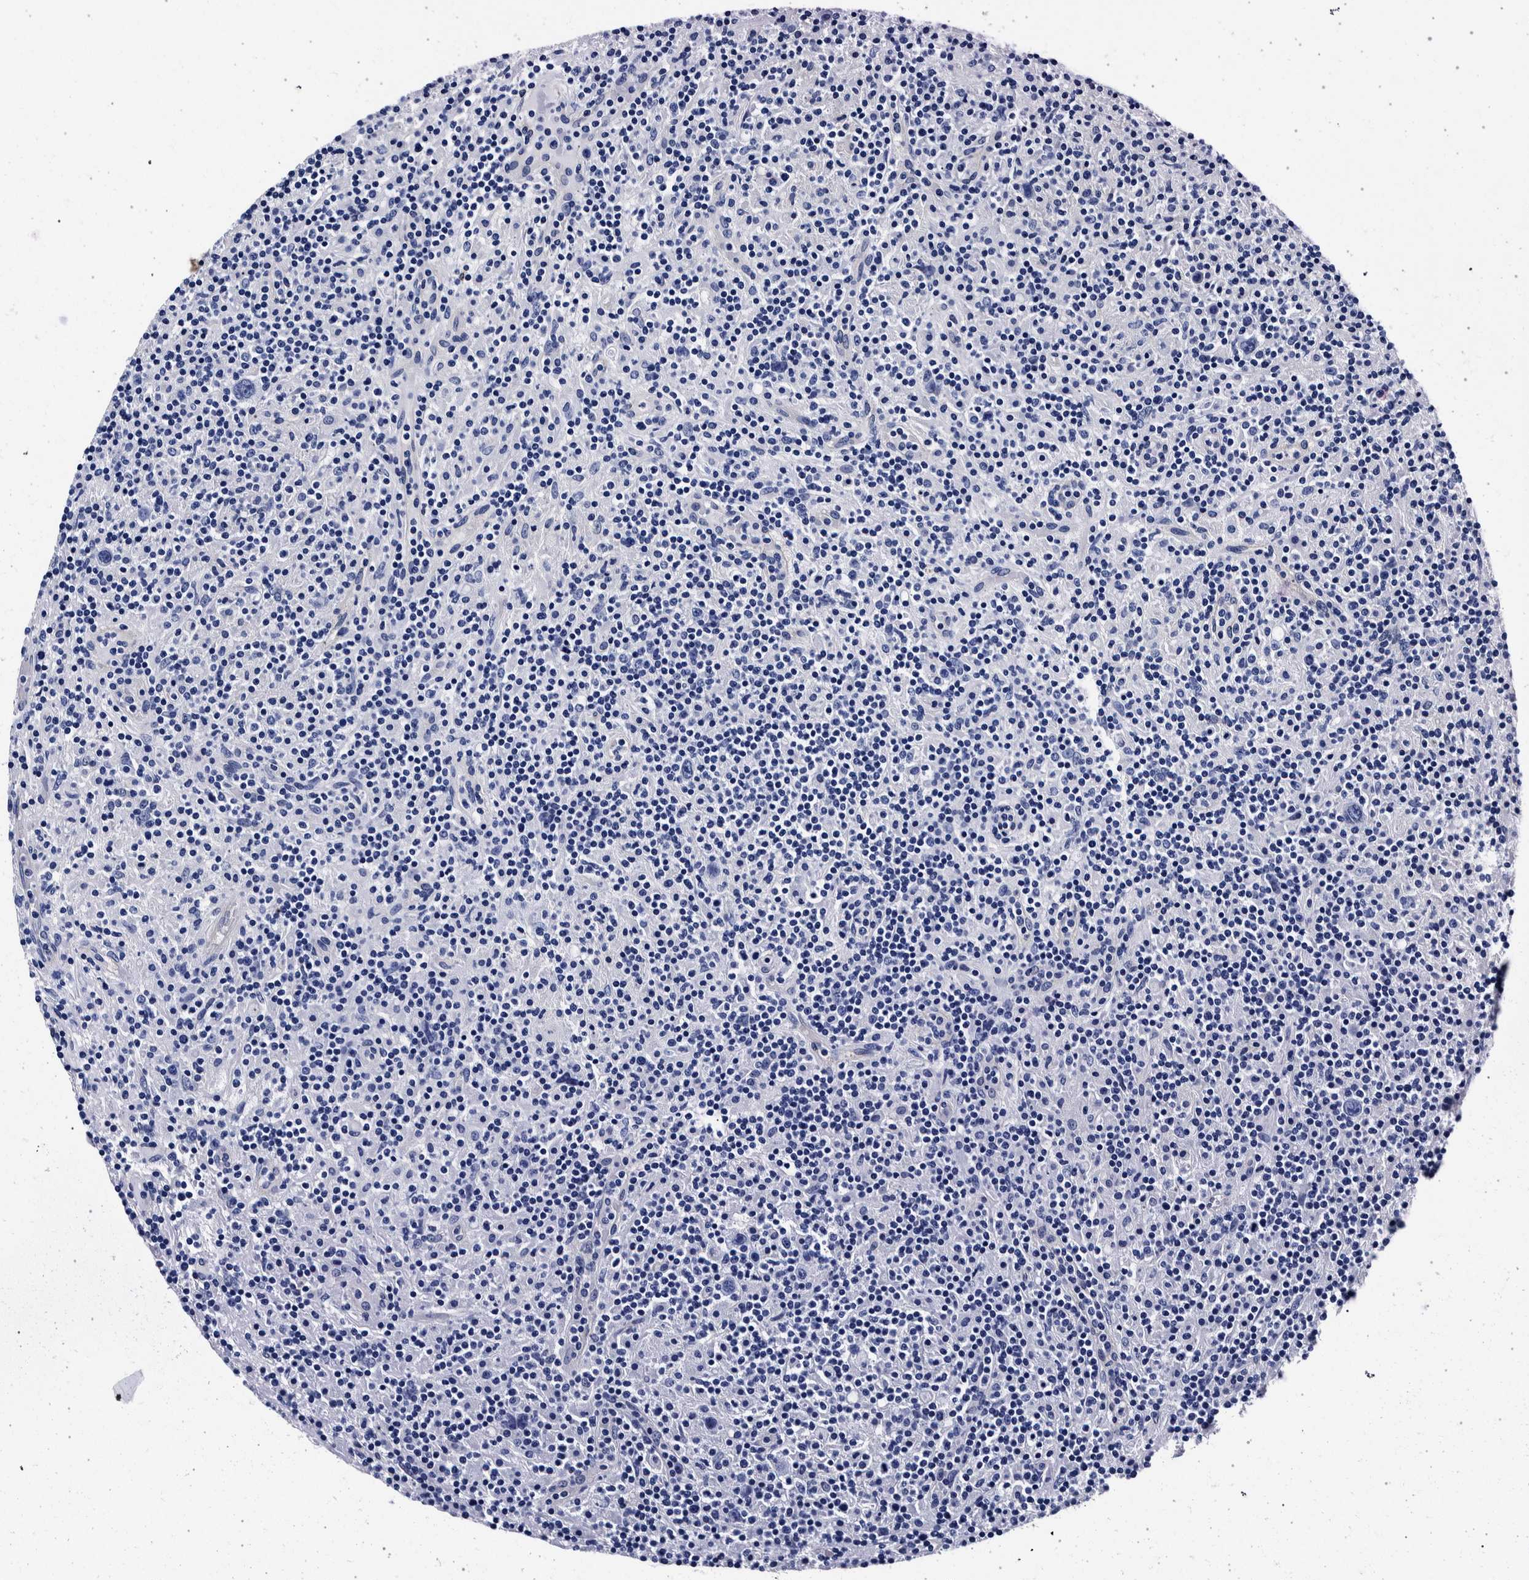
{"staining": {"intensity": "negative", "quantity": "none", "location": "none"}, "tissue": "lymphoma", "cell_type": "Tumor cells", "image_type": "cancer", "snomed": [{"axis": "morphology", "description": "Hodgkin's disease, NOS"}, {"axis": "topography", "description": "Lymph node"}], "caption": "Immunohistochemical staining of lymphoma exhibits no significant staining in tumor cells.", "gene": "NIBAN2", "patient": {"sex": "male", "age": 70}}